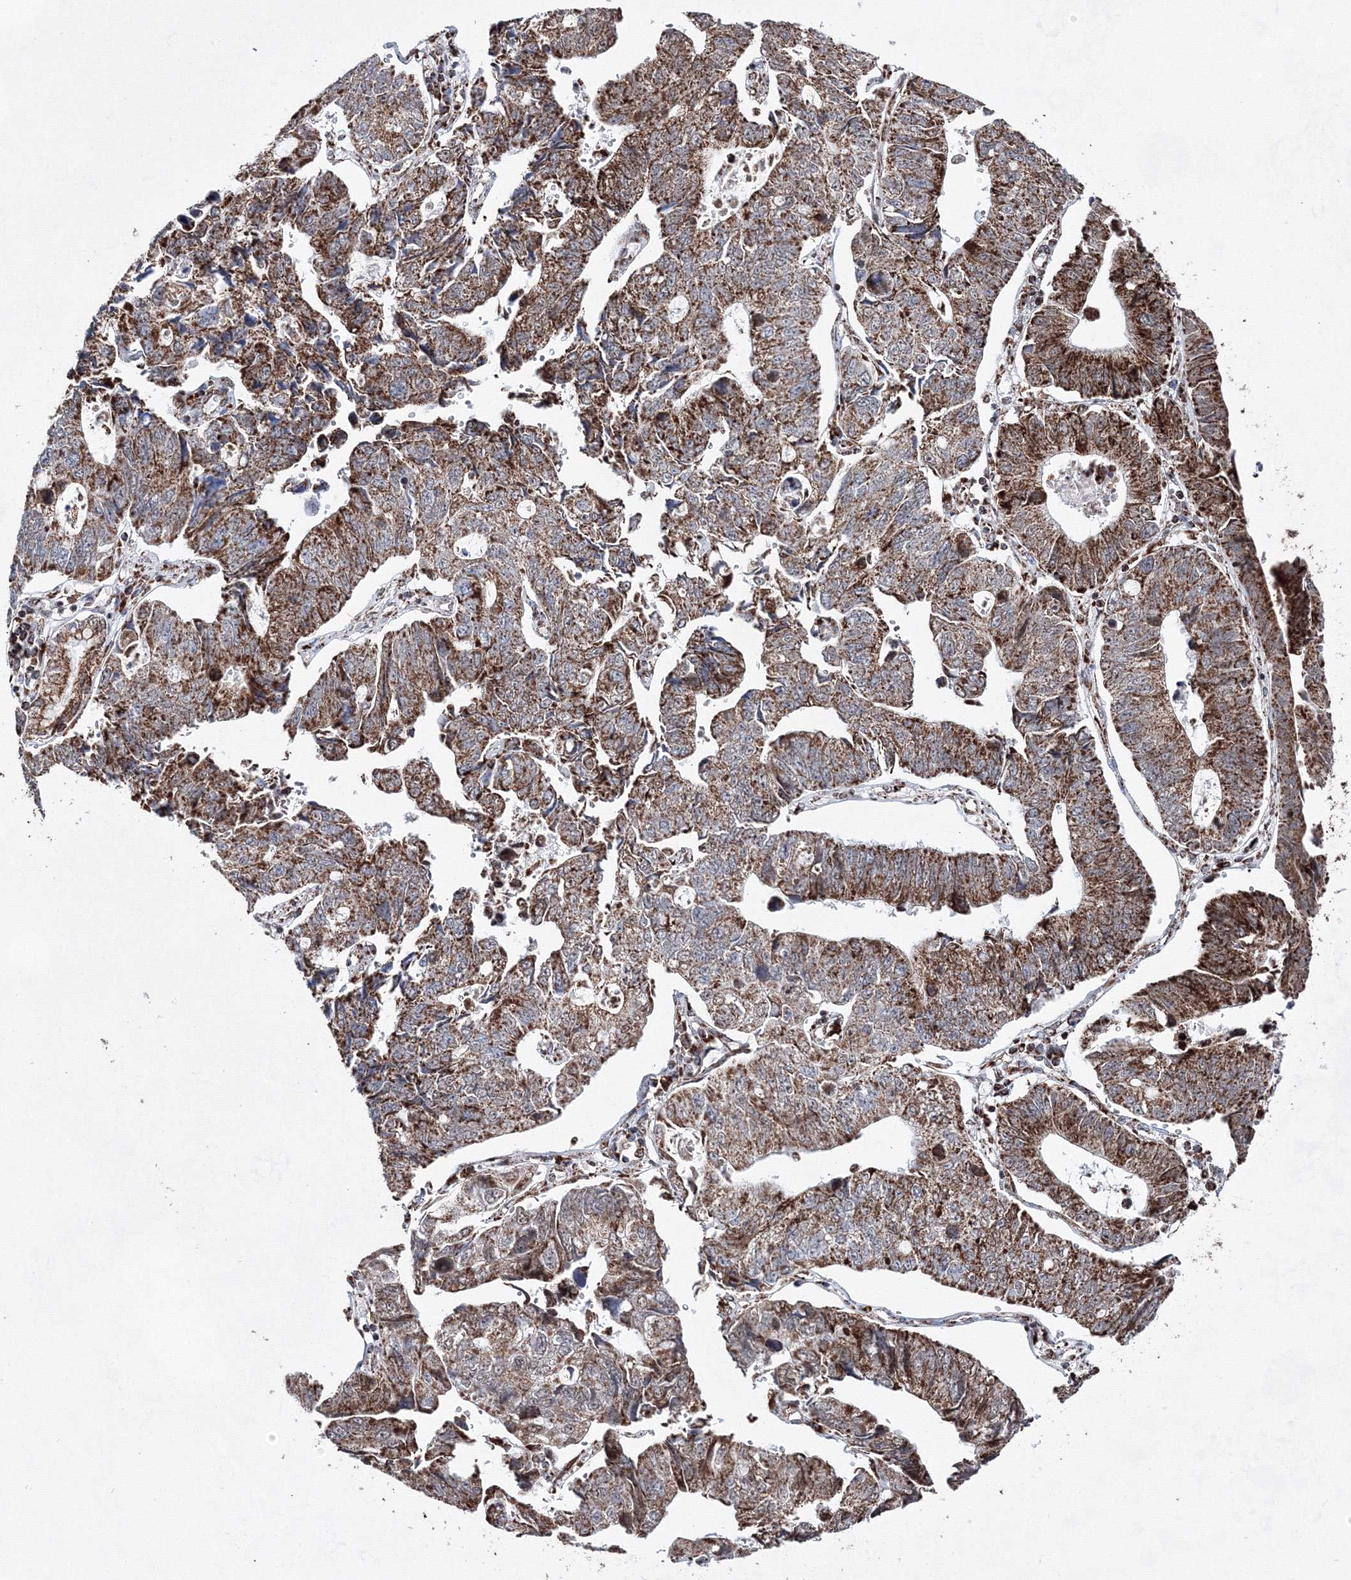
{"staining": {"intensity": "moderate", "quantity": ">75%", "location": "cytoplasmic/membranous"}, "tissue": "stomach cancer", "cell_type": "Tumor cells", "image_type": "cancer", "snomed": [{"axis": "morphology", "description": "Adenocarcinoma, NOS"}, {"axis": "topography", "description": "Stomach"}], "caption": "DAB immunohistochemical staining of human stomach cancer demonstrates moderate cytoplasmic/membranous protein positivity in approximately >75% of tumor cells.", "gene": "HADHB", "patient": {"sex": "male", "age": 59}}